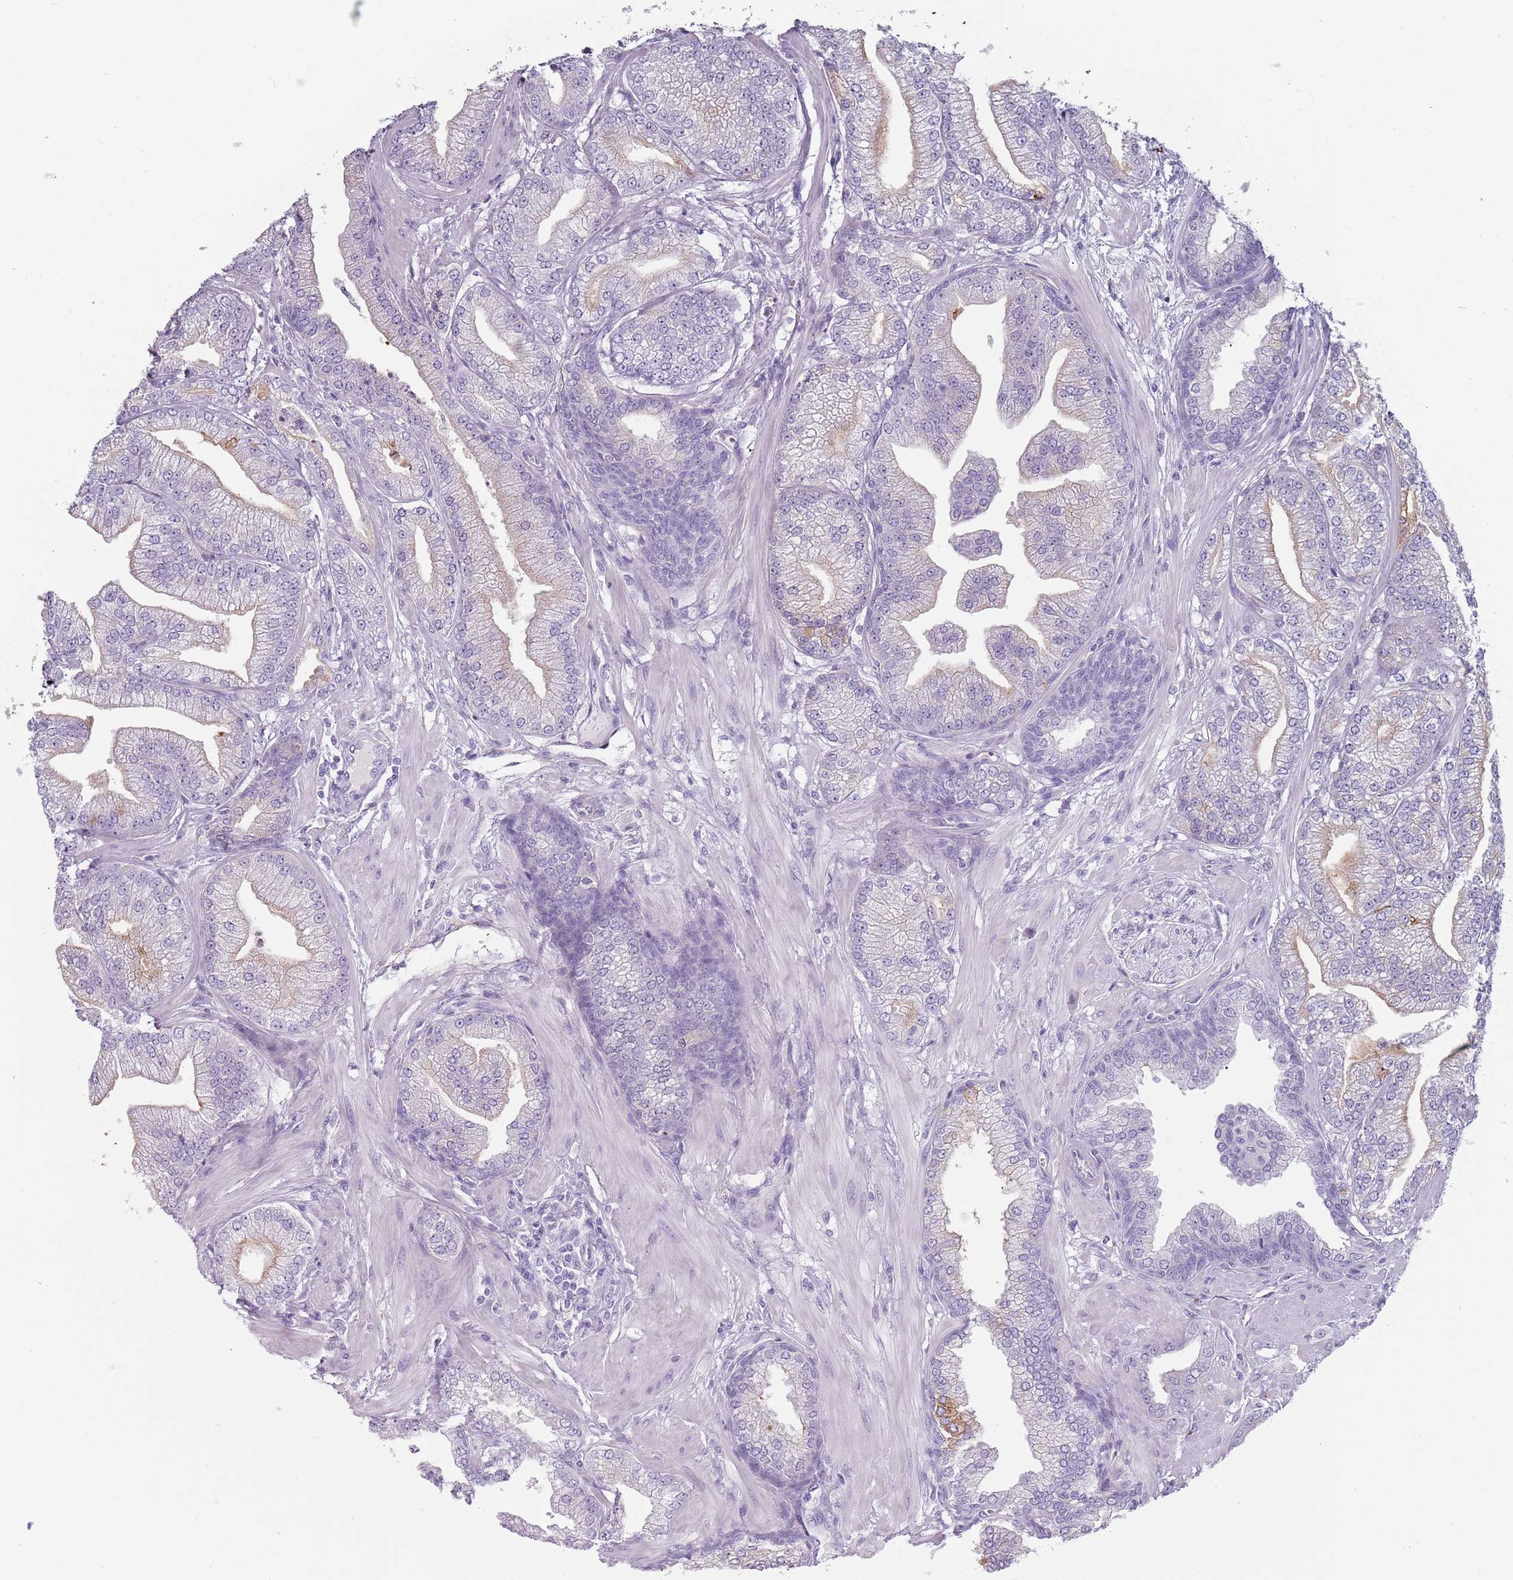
{"staining": {"intensity": "negative", "quantity": "none", "location": "none"}, "tissue": "prostate cancer", "cell_type": "Tumor cells", "image_type": "cancer", "snomed": [{"axis": "morphology", "description": "Adenocarcinoma, Low grade"}, {"axis": "topography", "description": "Prostate"}], "caption": "Histopathology image shows no significant protein expression in tumor cells of adenocarcinoma (low-grade) (prostate). (Stains: DAB immunohistochemistry with hematoxylin counter stain, Microscopy: brightfield microscopy at high magnification).", "gene": "COLEC12", "patient": {"sex": "male", "age": 55}}